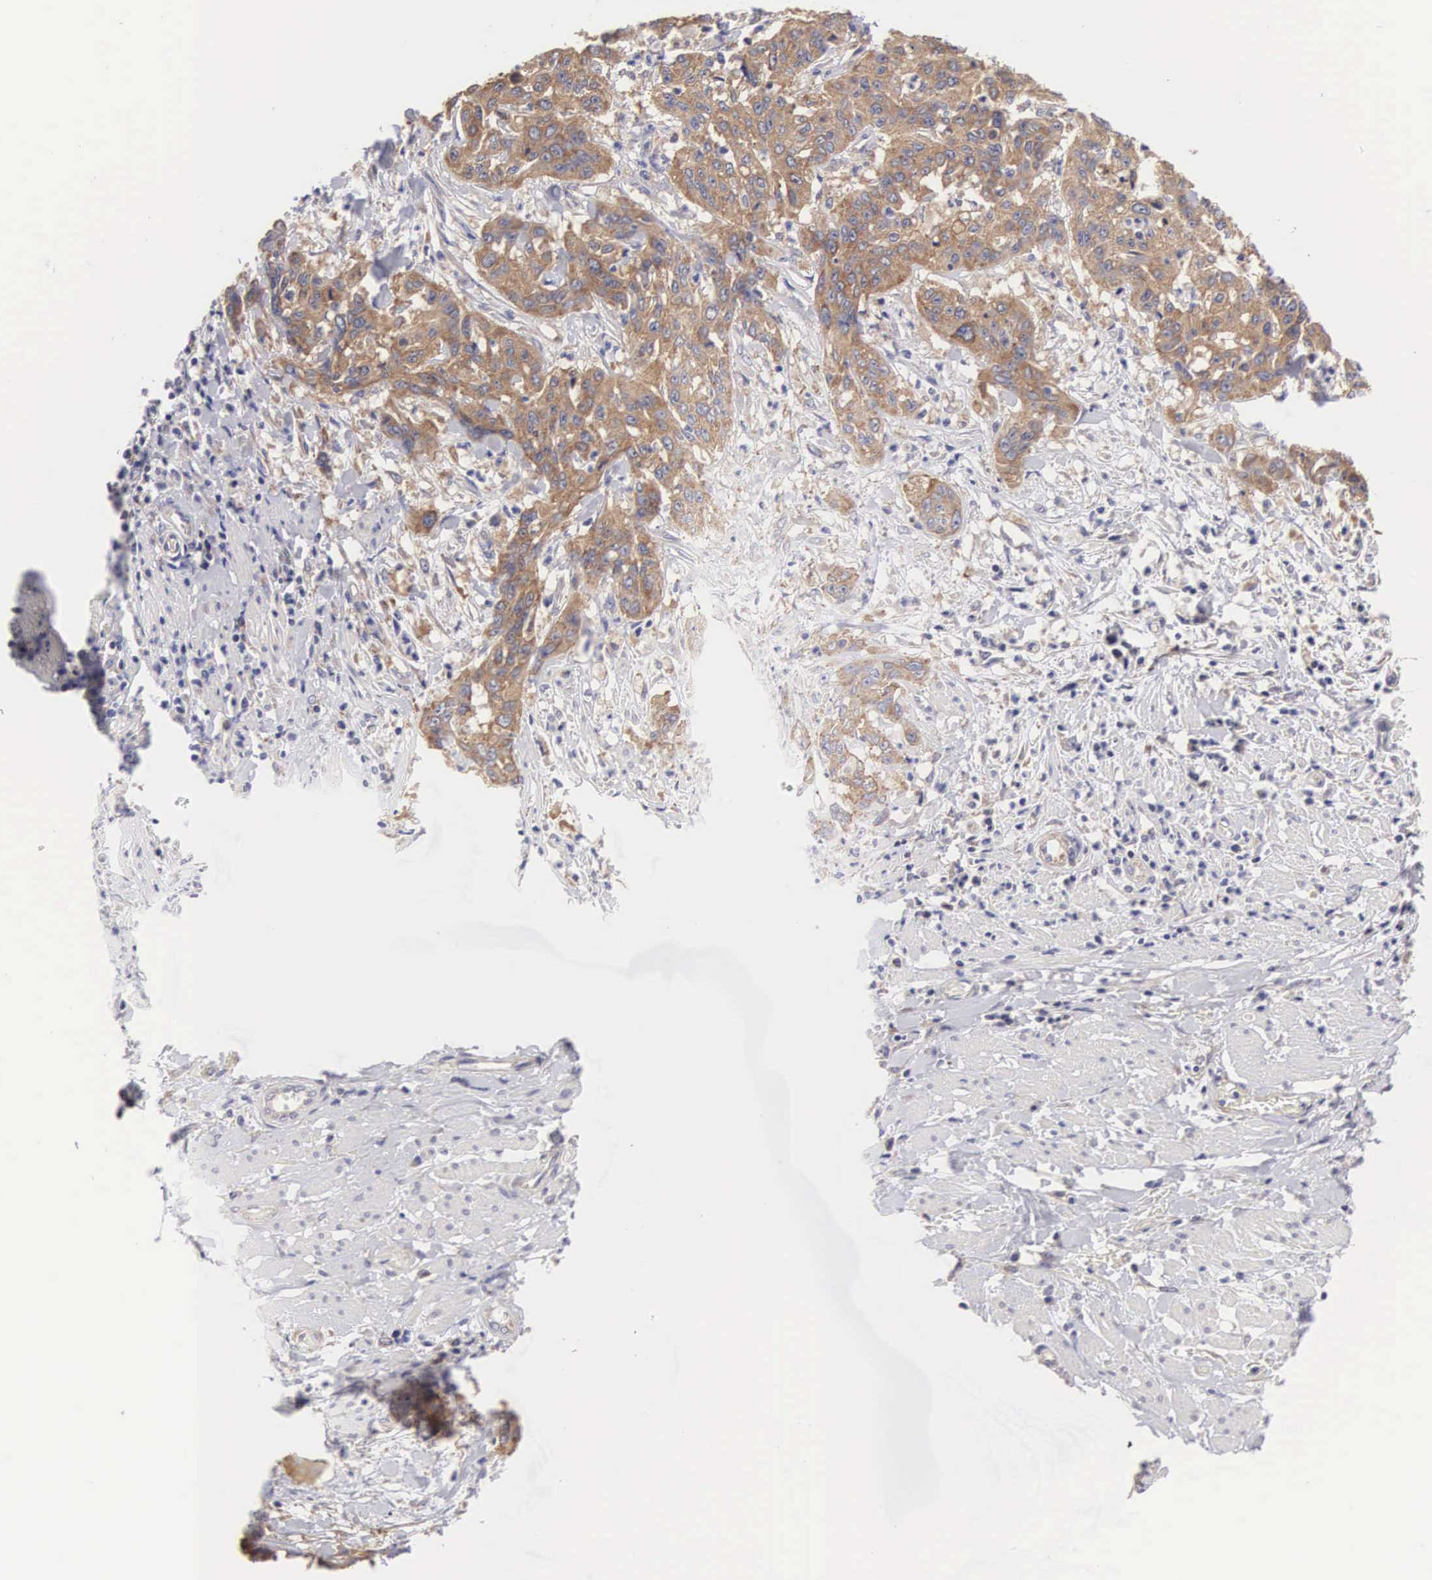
{"staining": {"intensity": "moderate", "quantity": ">75%", "location": "cytoplasmic/membranous"}, "tissue": "cervical cancer", "cell_type": "Tumor cells", "image_type": "cancer", "snomed": [{"axis": "morphology", "description": "Squamous cell carcinoma, NOS"}, {"axis": "topography", "description": "Cervix"}], "caption": "Cervical squamous cell carcinoma tissue demonstrates moderate cytoplasmic/membranous expression in about >75% of tumor cells", "gene": "TXLNG", "patient": {"sex": "female", "age": 41}}